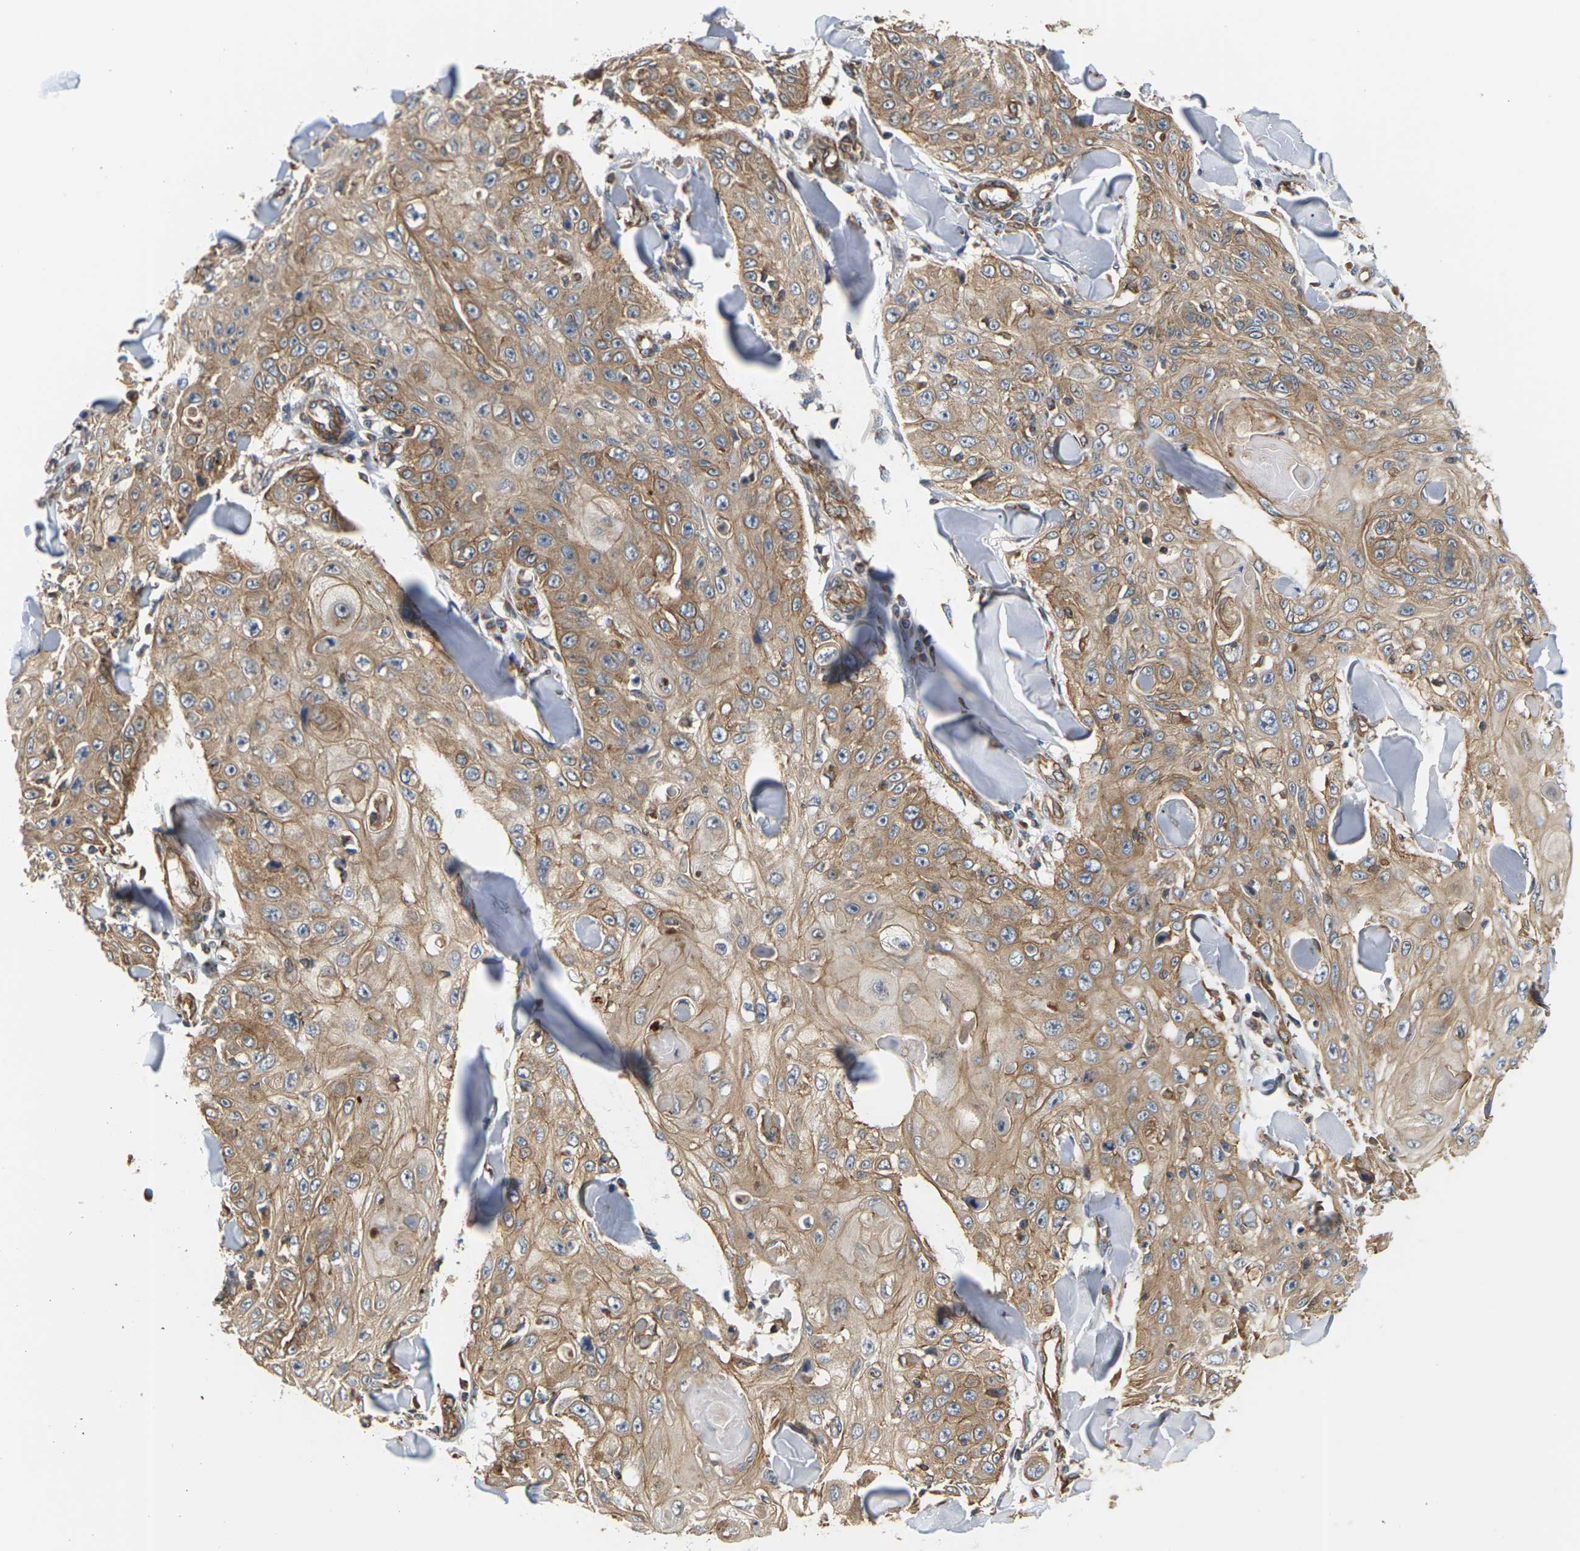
{"staining": {"intensity": "moderate", "quantity": ">75%", "location": "cytoplasmic/membranous"}, "tissue": "skin cancer", "cell_type": "Tumor cells", "image_type": "cancer", "snomed": [{"axis": "morphology", "description": "Squamous cell carcinoma, NOS"}, {"axis": "topography", "description": "Skin"}], "caption": "Moderate cytoplasmic/membranous staining is seen in about >75% of tumor cells in skin squamous cell carcinoma. (IHC, brightfield microscopy, high magnification).", "gene": "PCDHB4", "patient": {"sex": "male", "age": 86}}